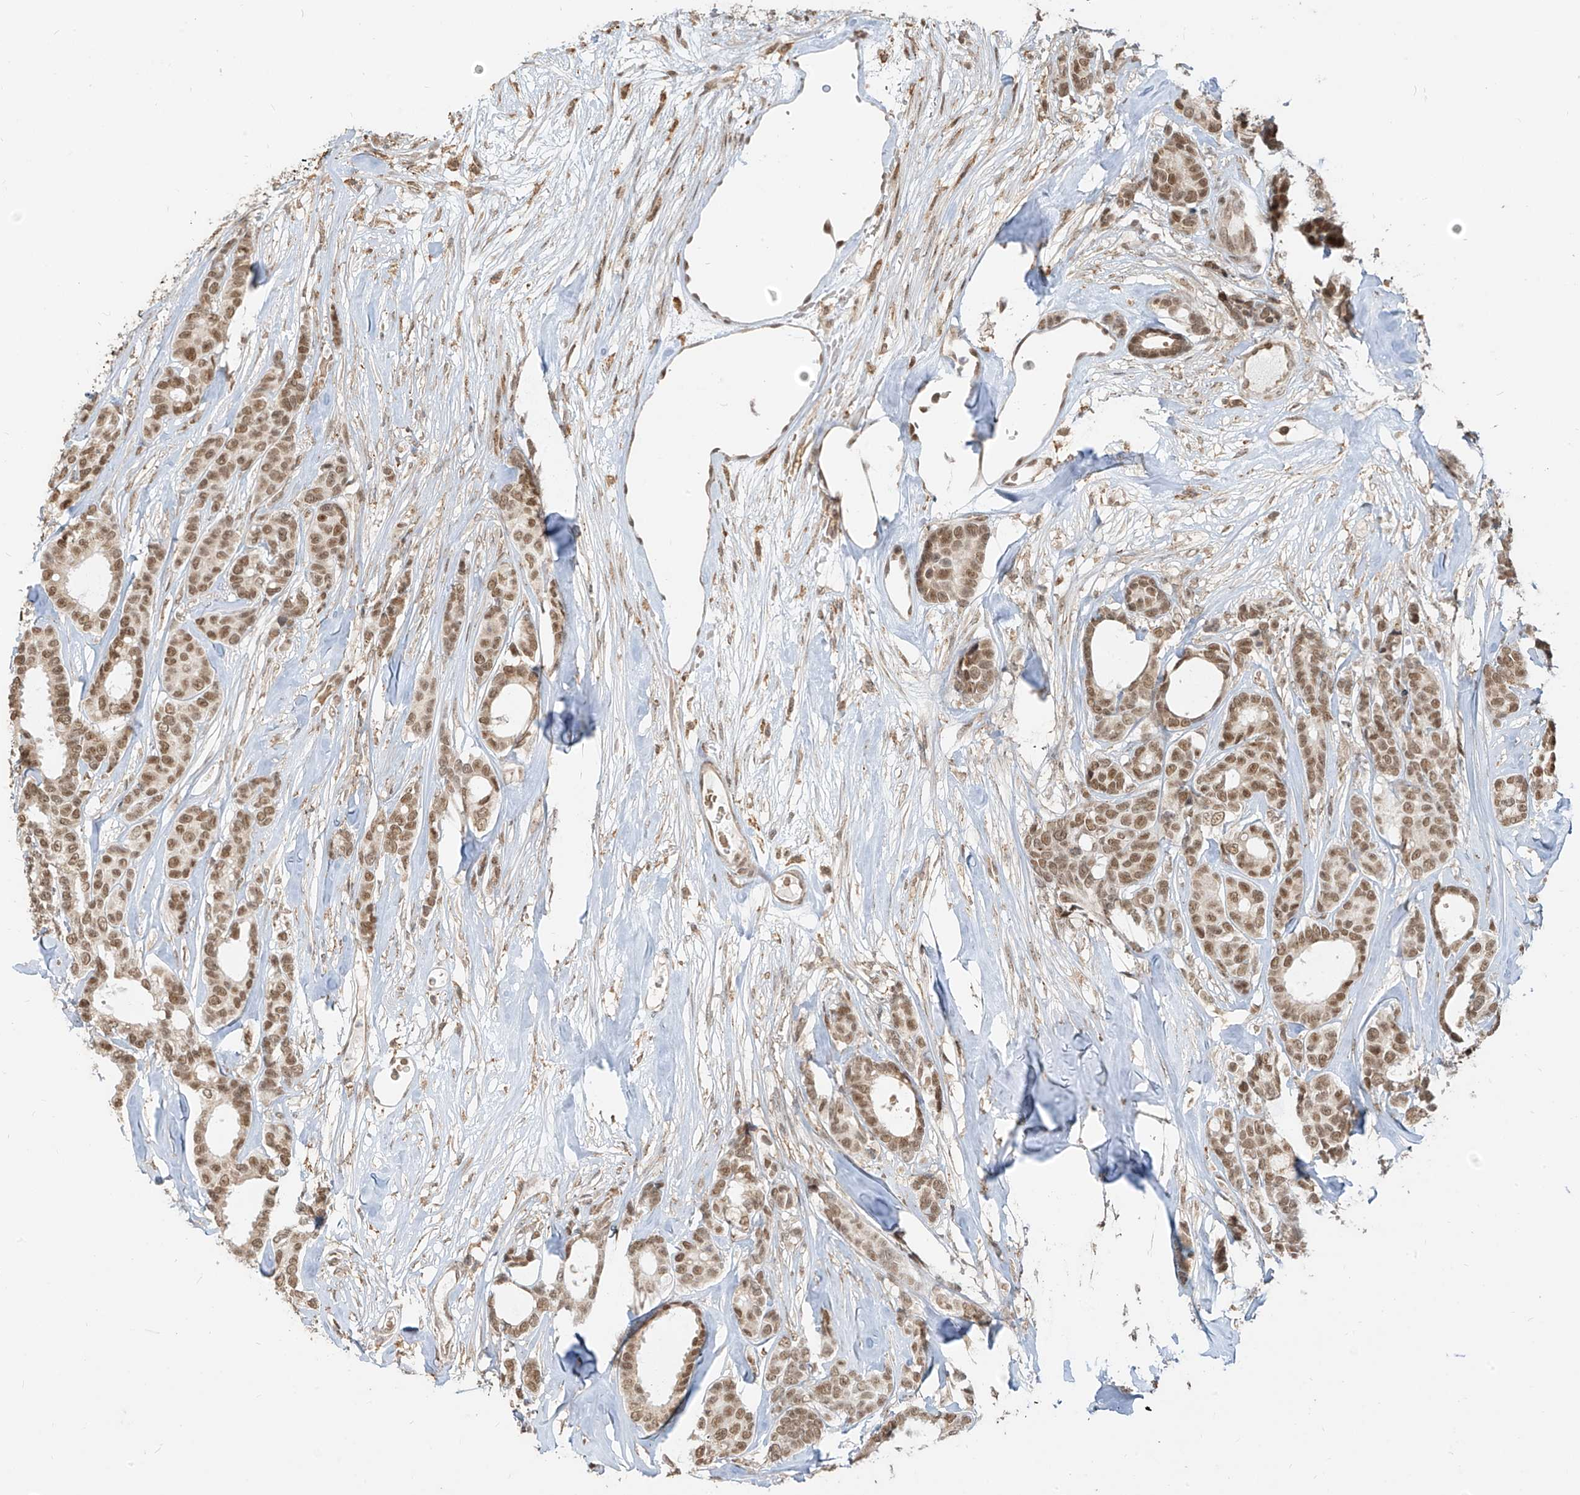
{"staining": {"intensity": "moderate", "quantity": ">75%", "location": "nuclear"}, "tissue": "breast cancer", "cell_type": "Tumor cells", "image_type": "cancer", "snomed": [{"axis": "morphology", "description": "Duct carcinoma"}, {"axis": "topography", "description": "Breast"}], "caption": "The immunohistochemical stain highlights moderate nuclear staining in tumor cells of intraductal carcinoma (breast) tissue.", "gene": "ZMYM2", "patient": {"sex": "female", "age": 87}}